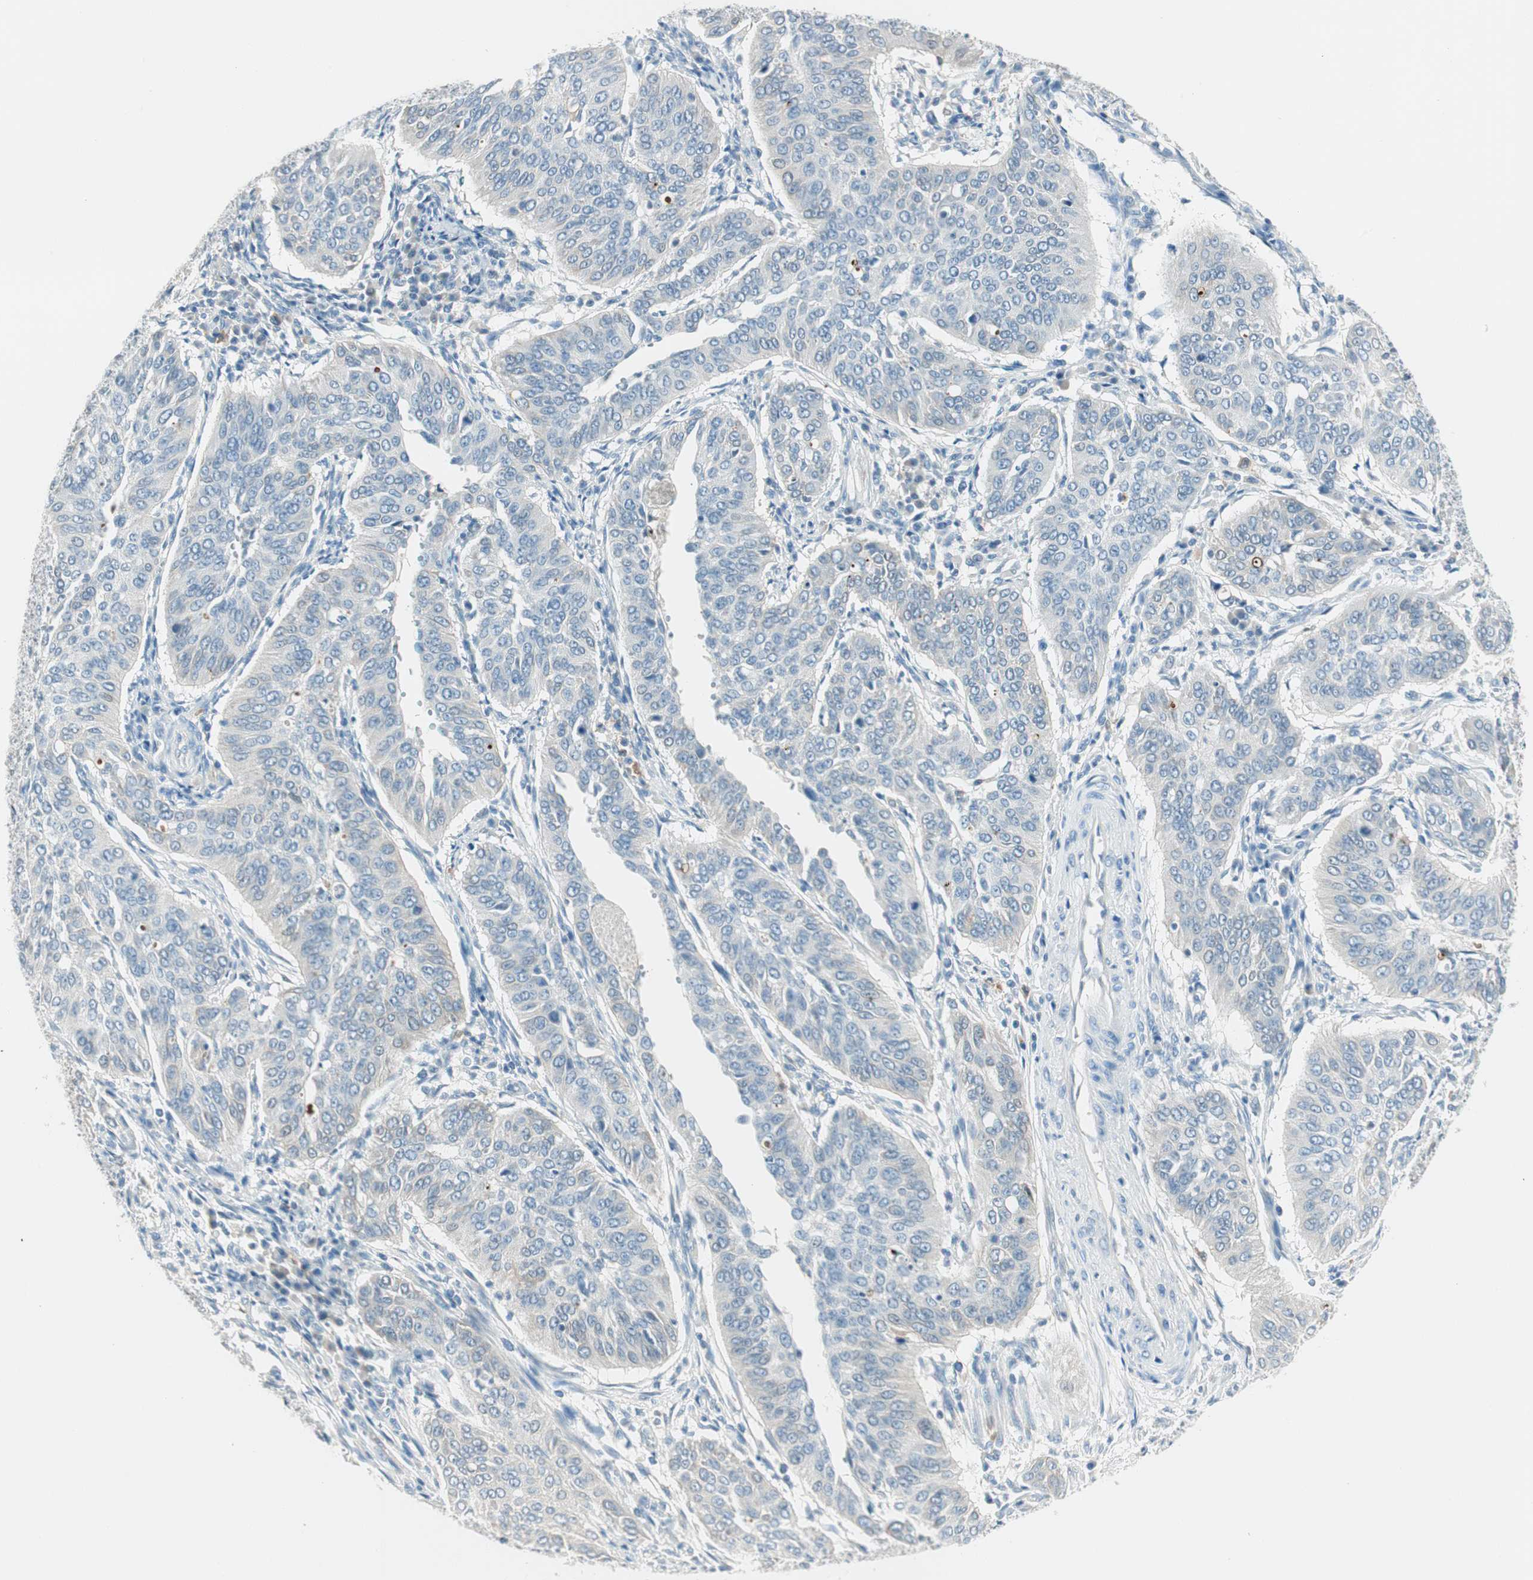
{"staining": {"intensity": "negative", "quantity": "none", "location": "none"}, "tissue": "cervical cancer", "cell_type": "Tumor cells", "image_type": "cancer", "snomed": [{"axis": "morphology", "description": "Normal tissue, NOS"}, {"axis": "morphology", "description": "Squamous cell carcinoma, NOS"}, {"axis": "topography", "description": "Cervix"}], "caption": "Immunohistochemistry (IHC) photomicrograph of cervical squamous cell carcinoma stained for a protein (brown), which shows no staining in tumor cells. The staining was performed using DAB (3,3'-diaminobenzidine) to visualize the protein expression in brown, while the nuclei were stained in blue with hematoxylin (Magnification: 20x).", "gene": "GNAO1", "patient": {"sex": "female", "age": 39}}